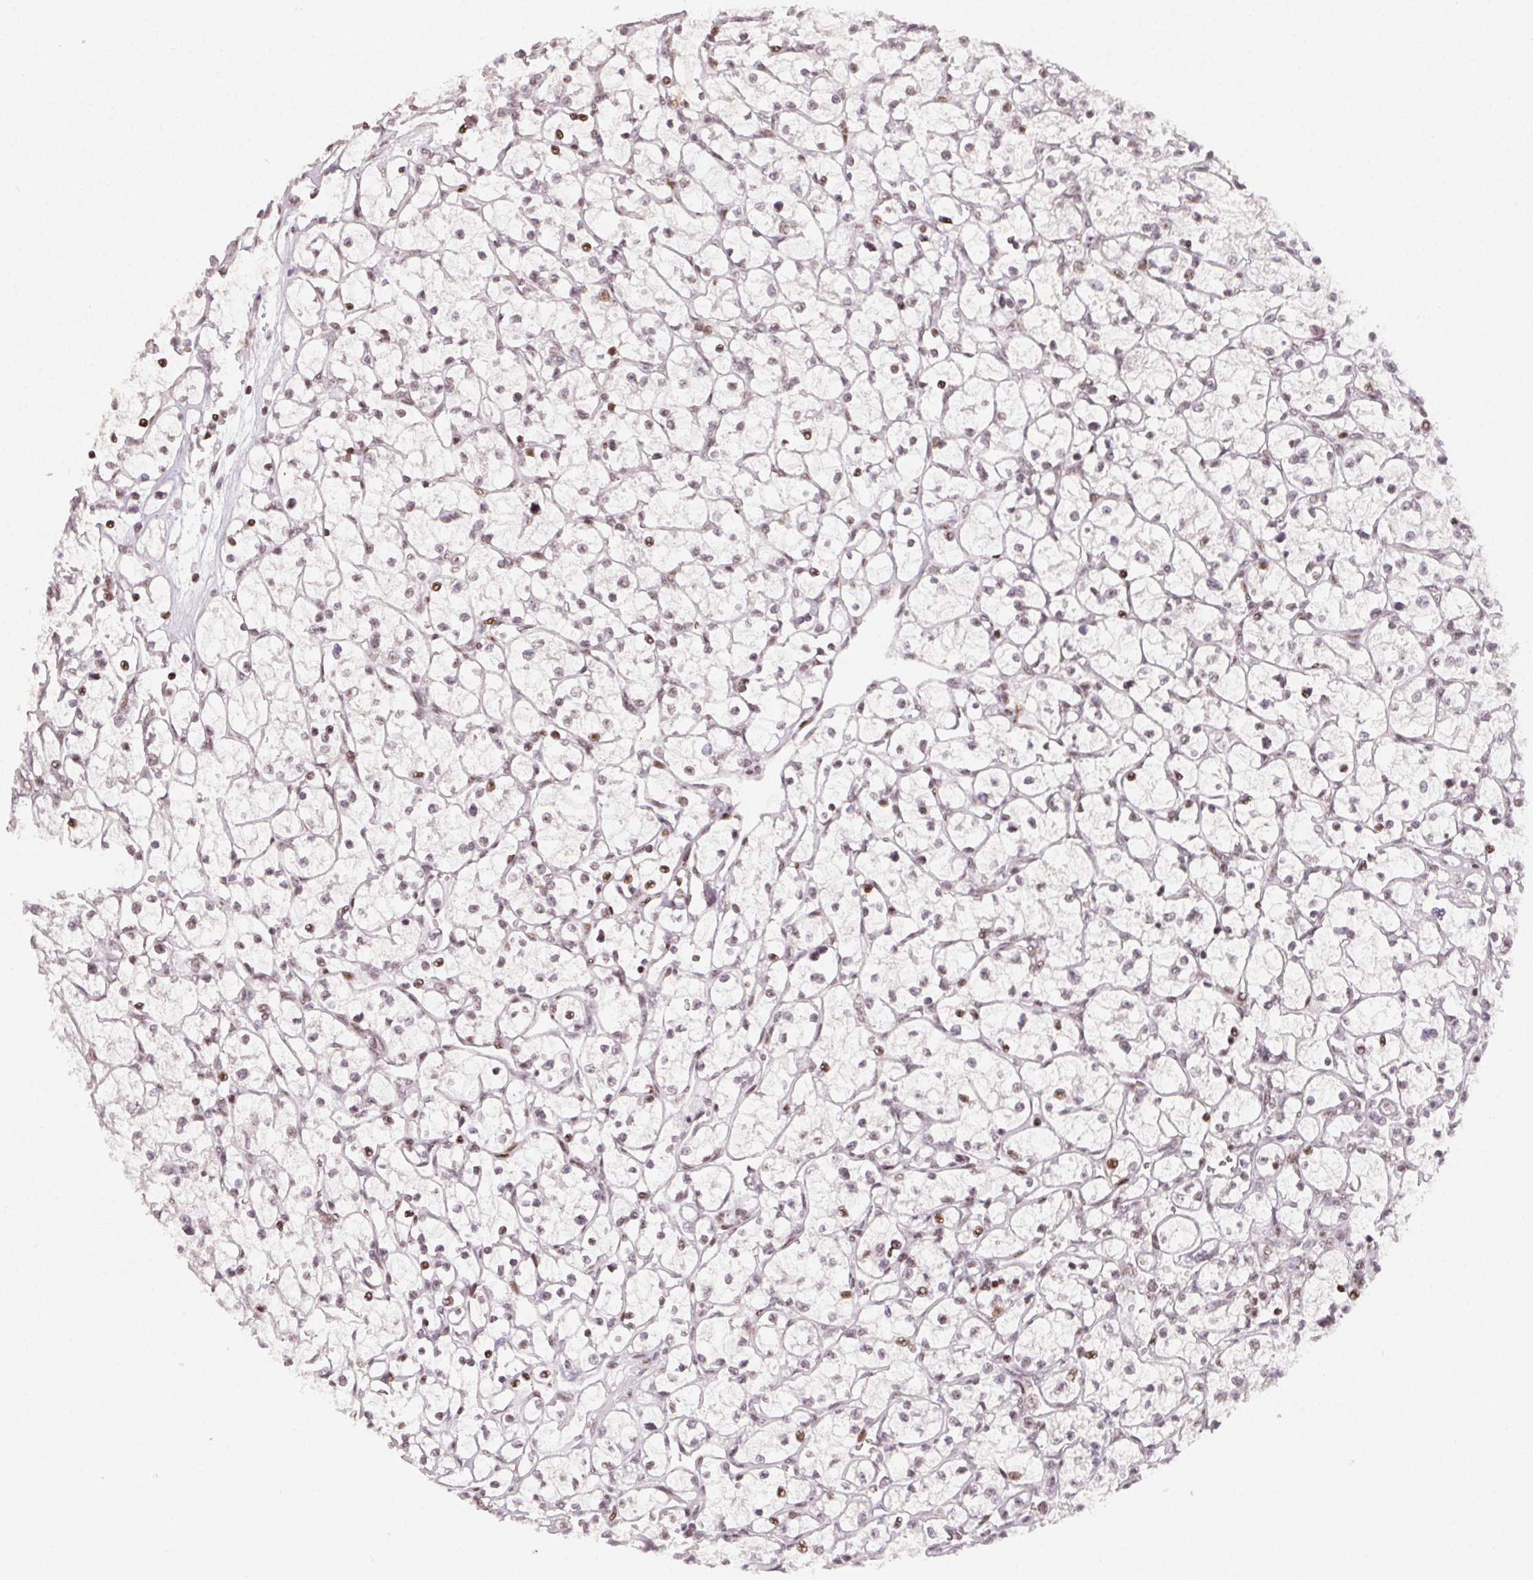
{"staining": {"intensity": "weak", "quantity": "25%-75%", "location": "nuclear"}, "tissue": "renal cancer", "cell_type": "Tumor cells", "image_type": "cancer", "snomed": [{"axis": "morphology", "description": "Adenocarcinoma, NOS"}, {"axis": "topography", "description": "Kidney"}], "caption": "IHC micrograph of neoplastic tissue: human renal adenocarcinoma stained using IHC reveals low levels of weak protein expression localized specifically in the nuclear of tumor cells, appearing as a nuclear brown color.", "gene": "KMT2A", "patient": {"sex": "female", "age": 64}}